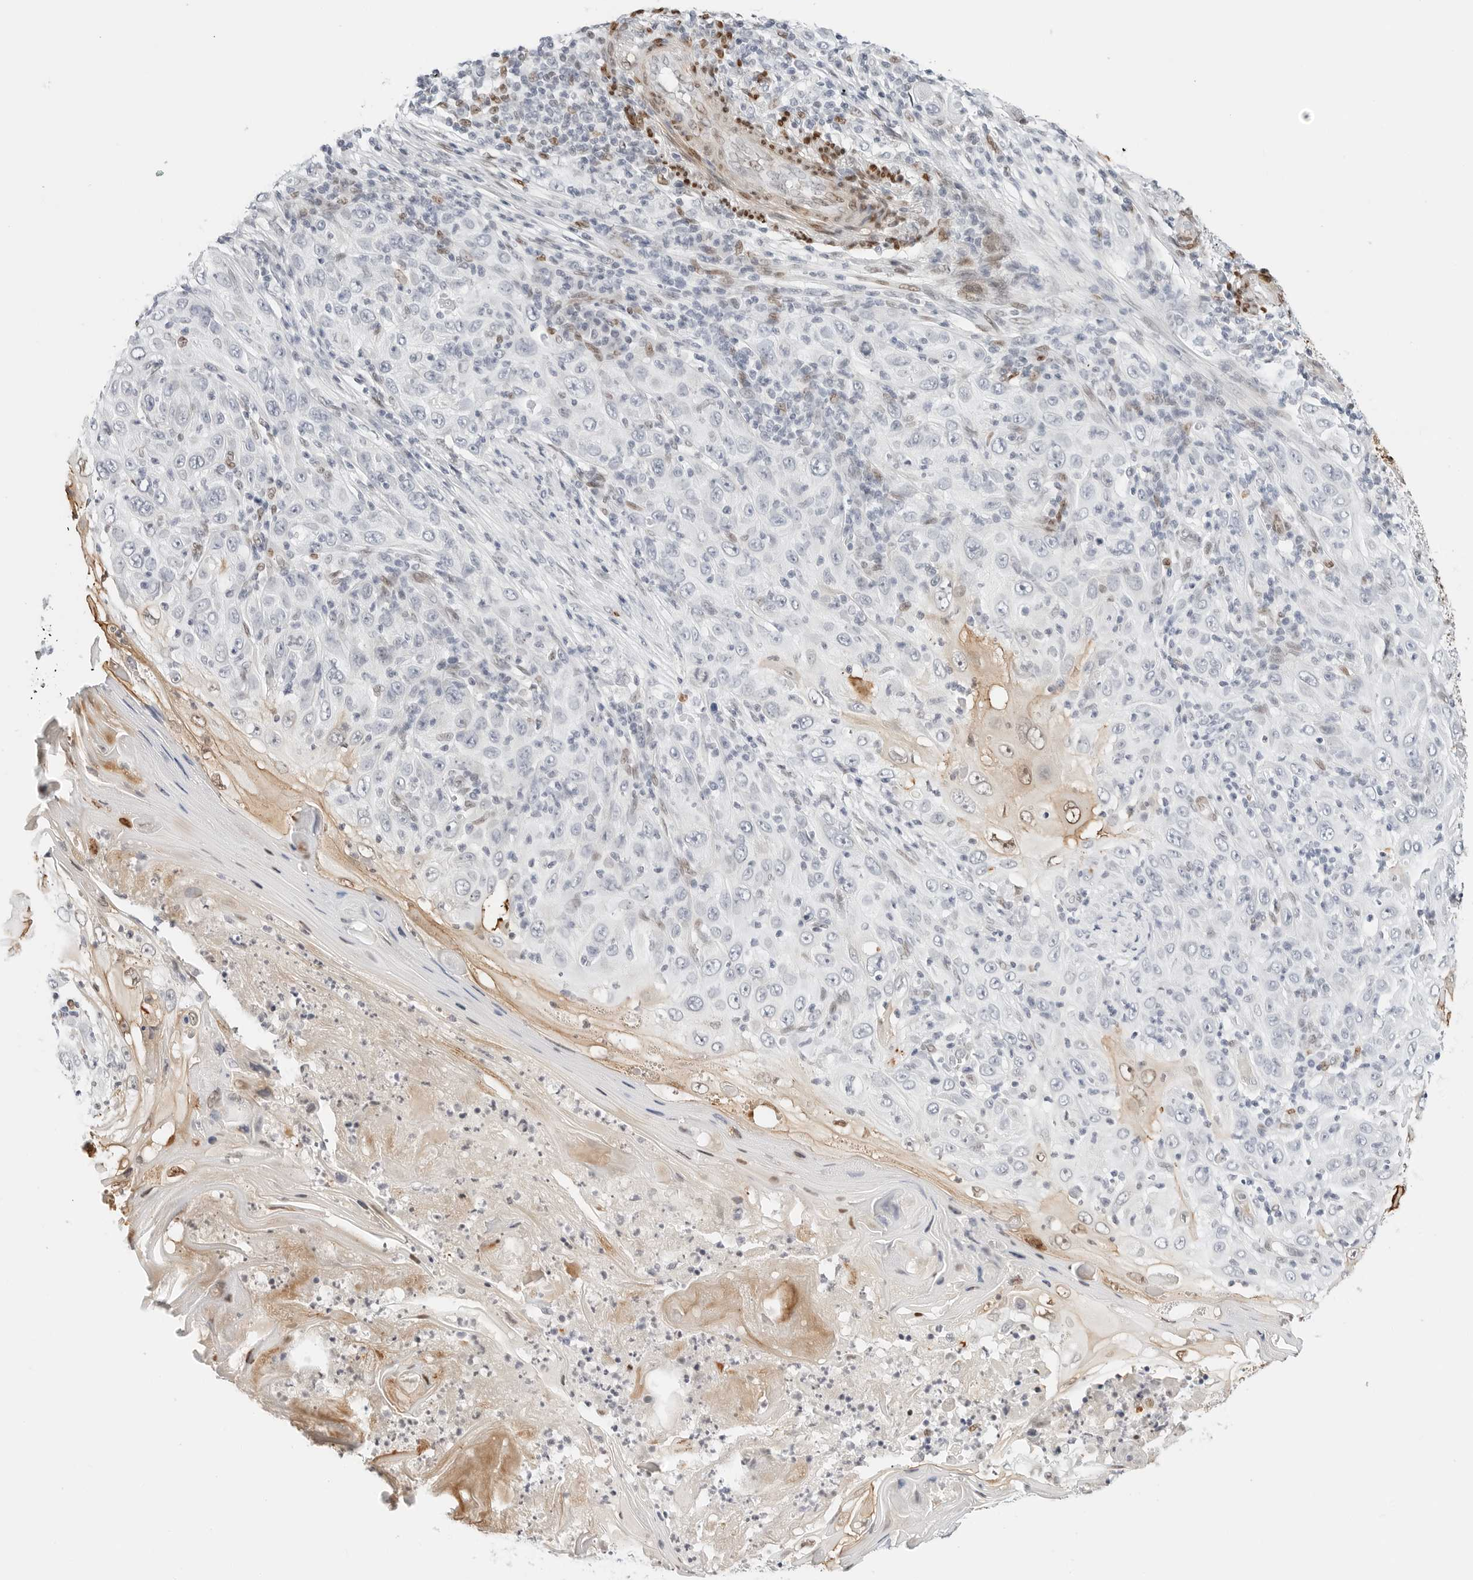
{"staining": {"intensity": "negative", "quantity": "none", "location": "none"}, "tissue": "skin cancer", "cell_type": "Tumor cells", "image_type": "cancer", "snomed": [{"axis": "morphology", "description": "Squamous cell carcinoma, NOS"}, {"axis": "topography", "description": "Skin"}], "caption": "This is a image of immunohistochemistry staining of squamous cell carcinoma (skin), which shows no positivity in tumor cells. The staining is performed using DAB brown chromogen with nuclei counter-stained in using hematoxylin.", "gene": "SPIDR", "patient": {"sex": "female", "age": 88}}